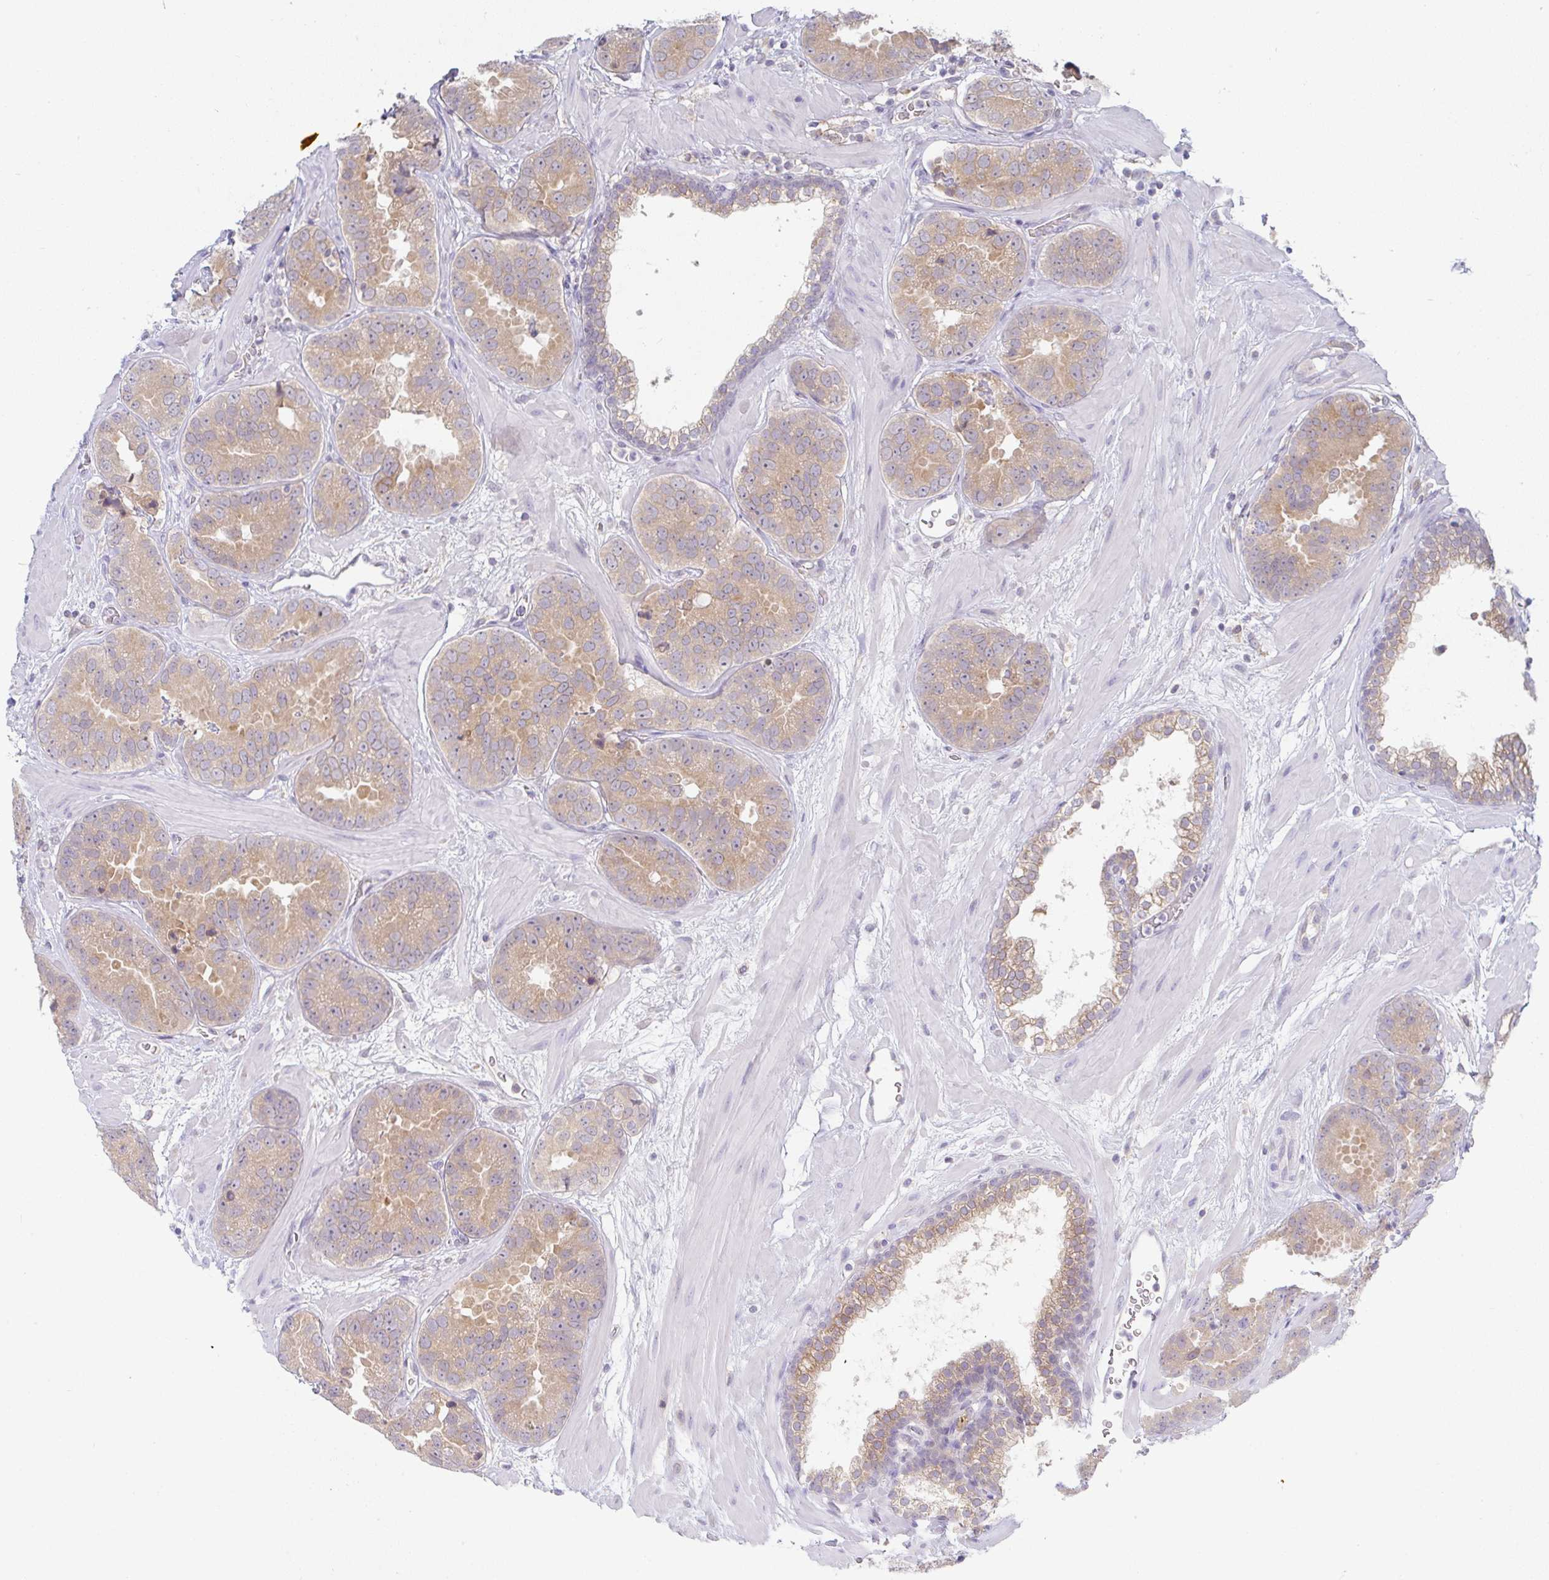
{"staining": {"intensity": "moderate", "quantity": ">75%", "location": "cytoplasmic/membranous"}, "tissue": "prostate cancer", "cell_type": "Tumor cells", "image_type": "cancer", "snomed": [{"axis": "morphology", "description": "Adenocarcinoma, Low grade"}, {"axis": "topography", "description": "Prostate"}], "caption": "Protein expression analysis of prostate cancer (adenocarcinoma (low-grade)) exhibits moderate cytoplasmic/membranous expression in about >75% of tumor cells.", "gene": "DERL2", "patient": {"sex": "male", "age": 62}}